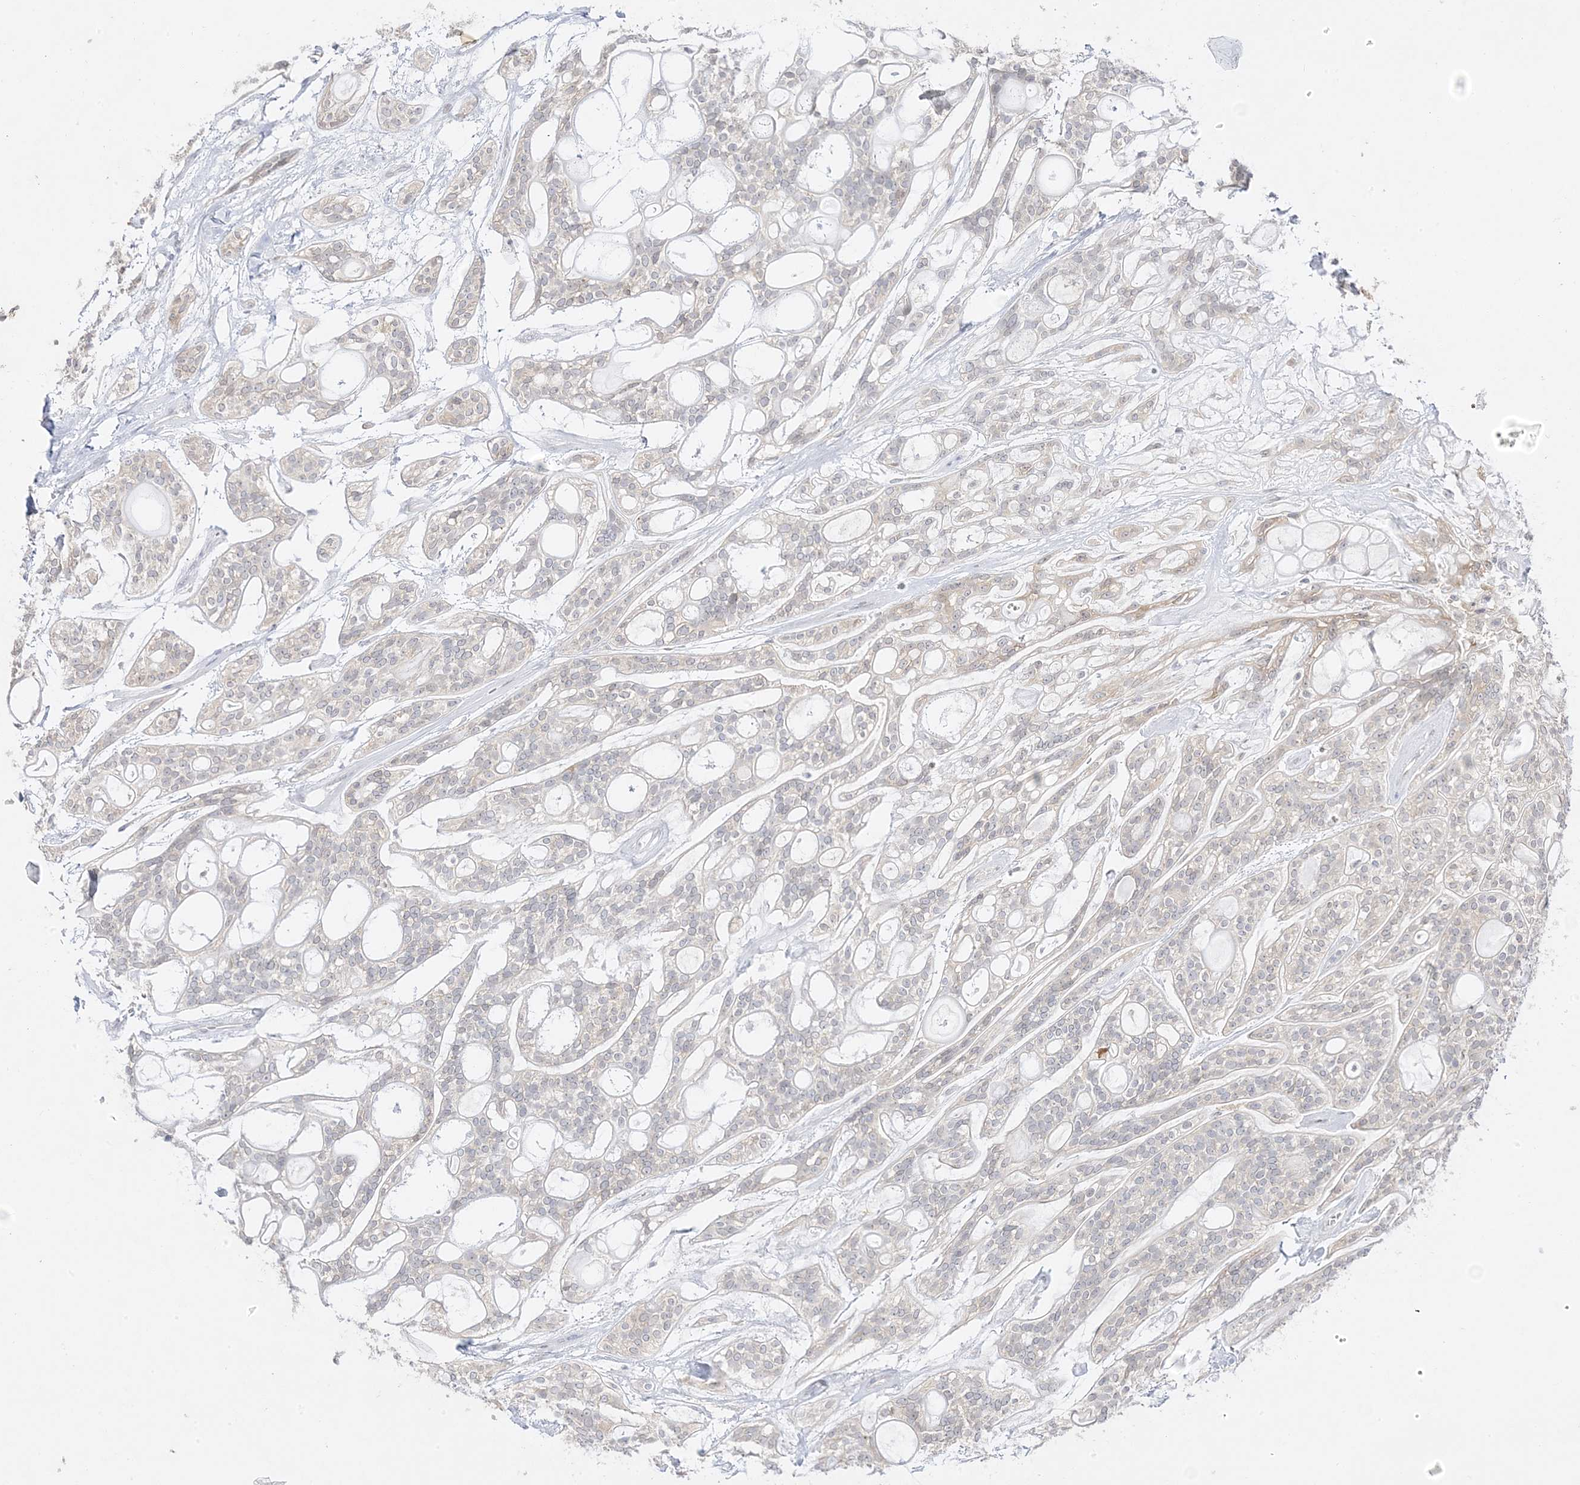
{"staining": {"intensity": "negative", "quantity": "none", "location": "none"}, "tissue": "head and neck cancer", "cell_type": "Tumor cells", "image_type": "cancer", "snomed": [{"axis": "morphology", "description": "Adenocarcinoma, NOS"}, {"axis": "topography", "description": "Head-Neck"}], "caption": "There is no significant expression in tumor cells of head and neck cancer (adenocarcinoma).", "gene": "C2CD2", "patient": {"sex": "male", "age": 66}}